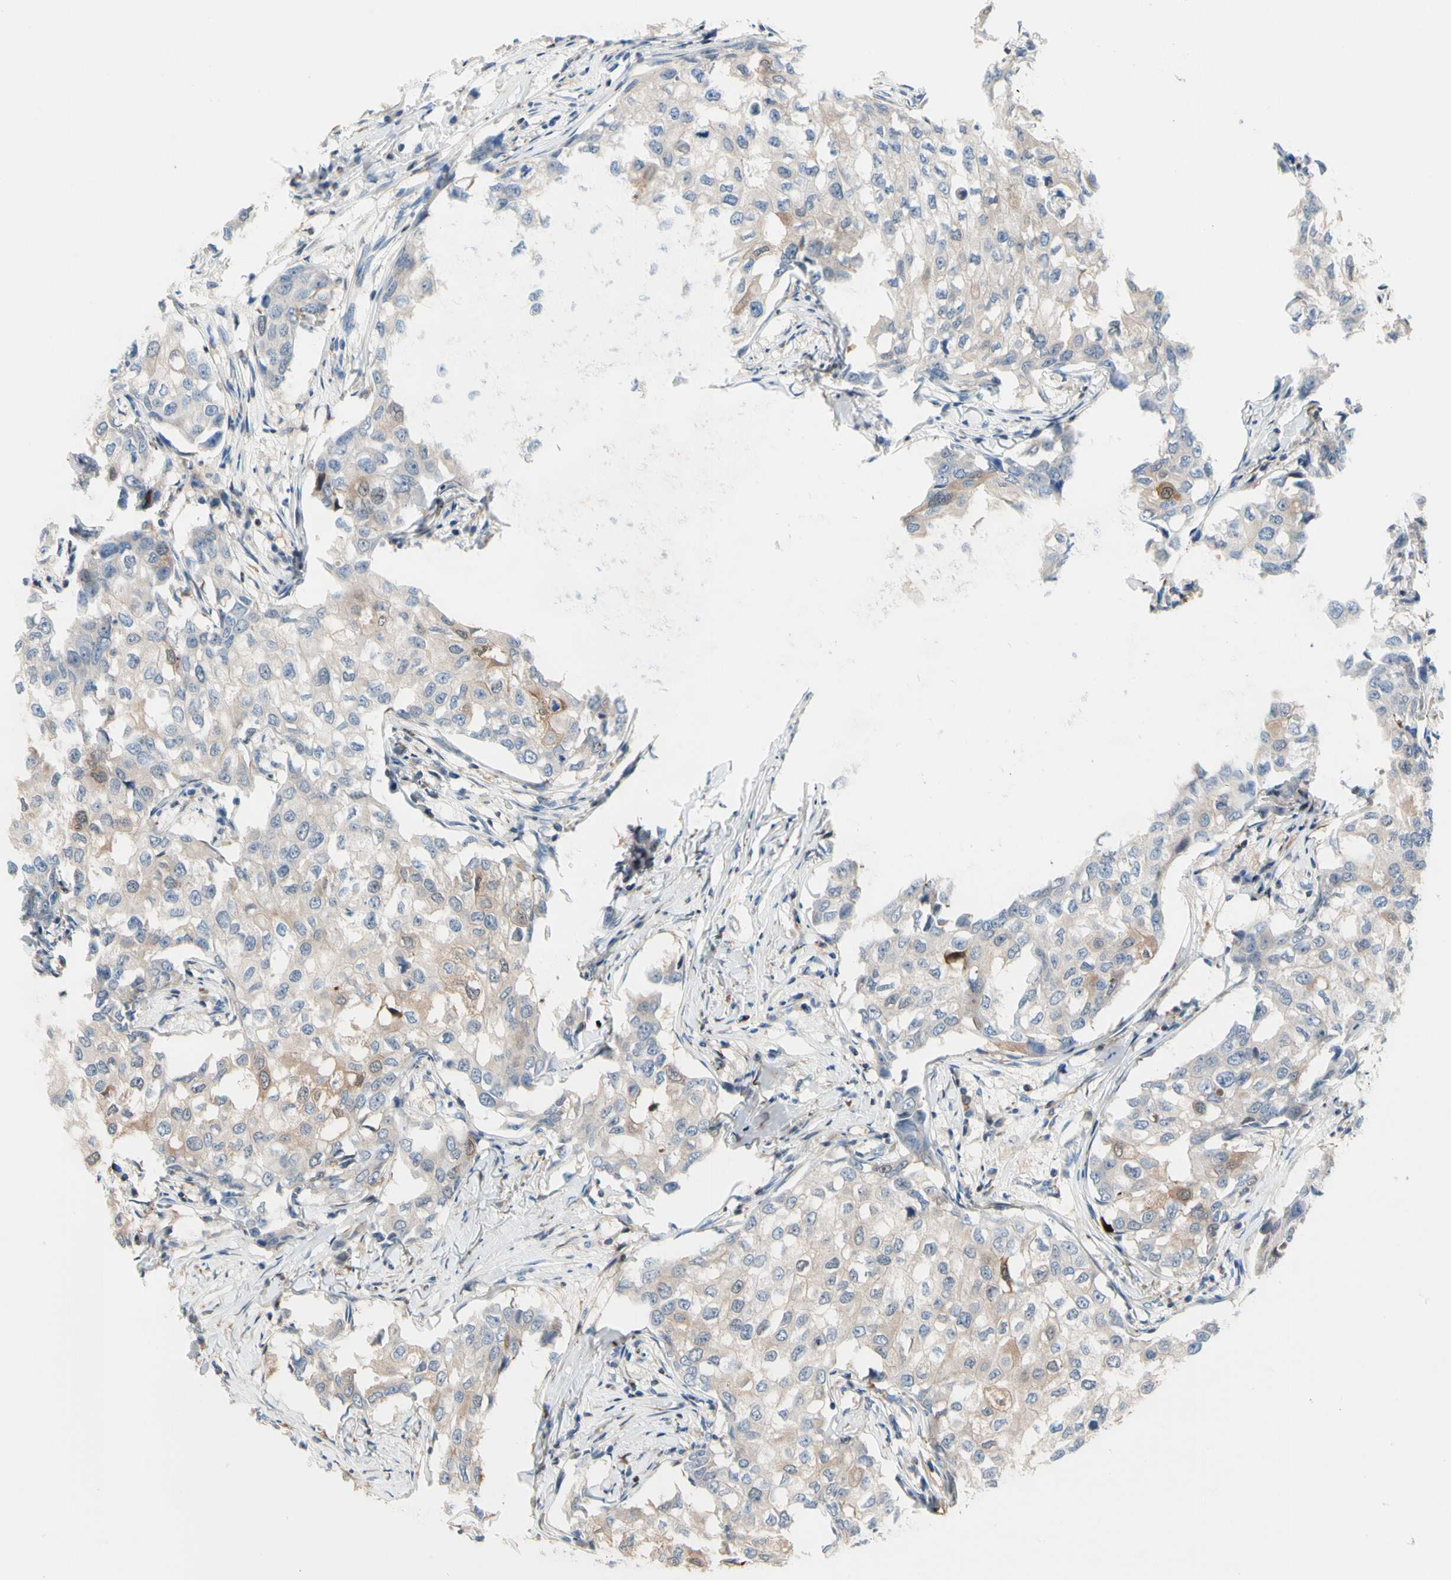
{"staining": {"intensity": "weak", "quantity": "25%-75%", "location": "cytoplasmic/membranous"}, "tissue": "breast cancer", "cell_type": "Tumor cells", "image_type": "cancer", "snomed": [{"axis": "morphology", "description": "Duct carcinoma"}, {"axis": "topography", "description": "Breast"}], "caption": "A photomicrograph showing weak cytoplasmic/membranous staining in about 25%-75% of tumor cells in infiltrating ductal carcinoma (breast), as visualized by brown immunohistochemical staining.", "gene": "MAP3K3", "patient": {"sex": "female", "age": 27}}